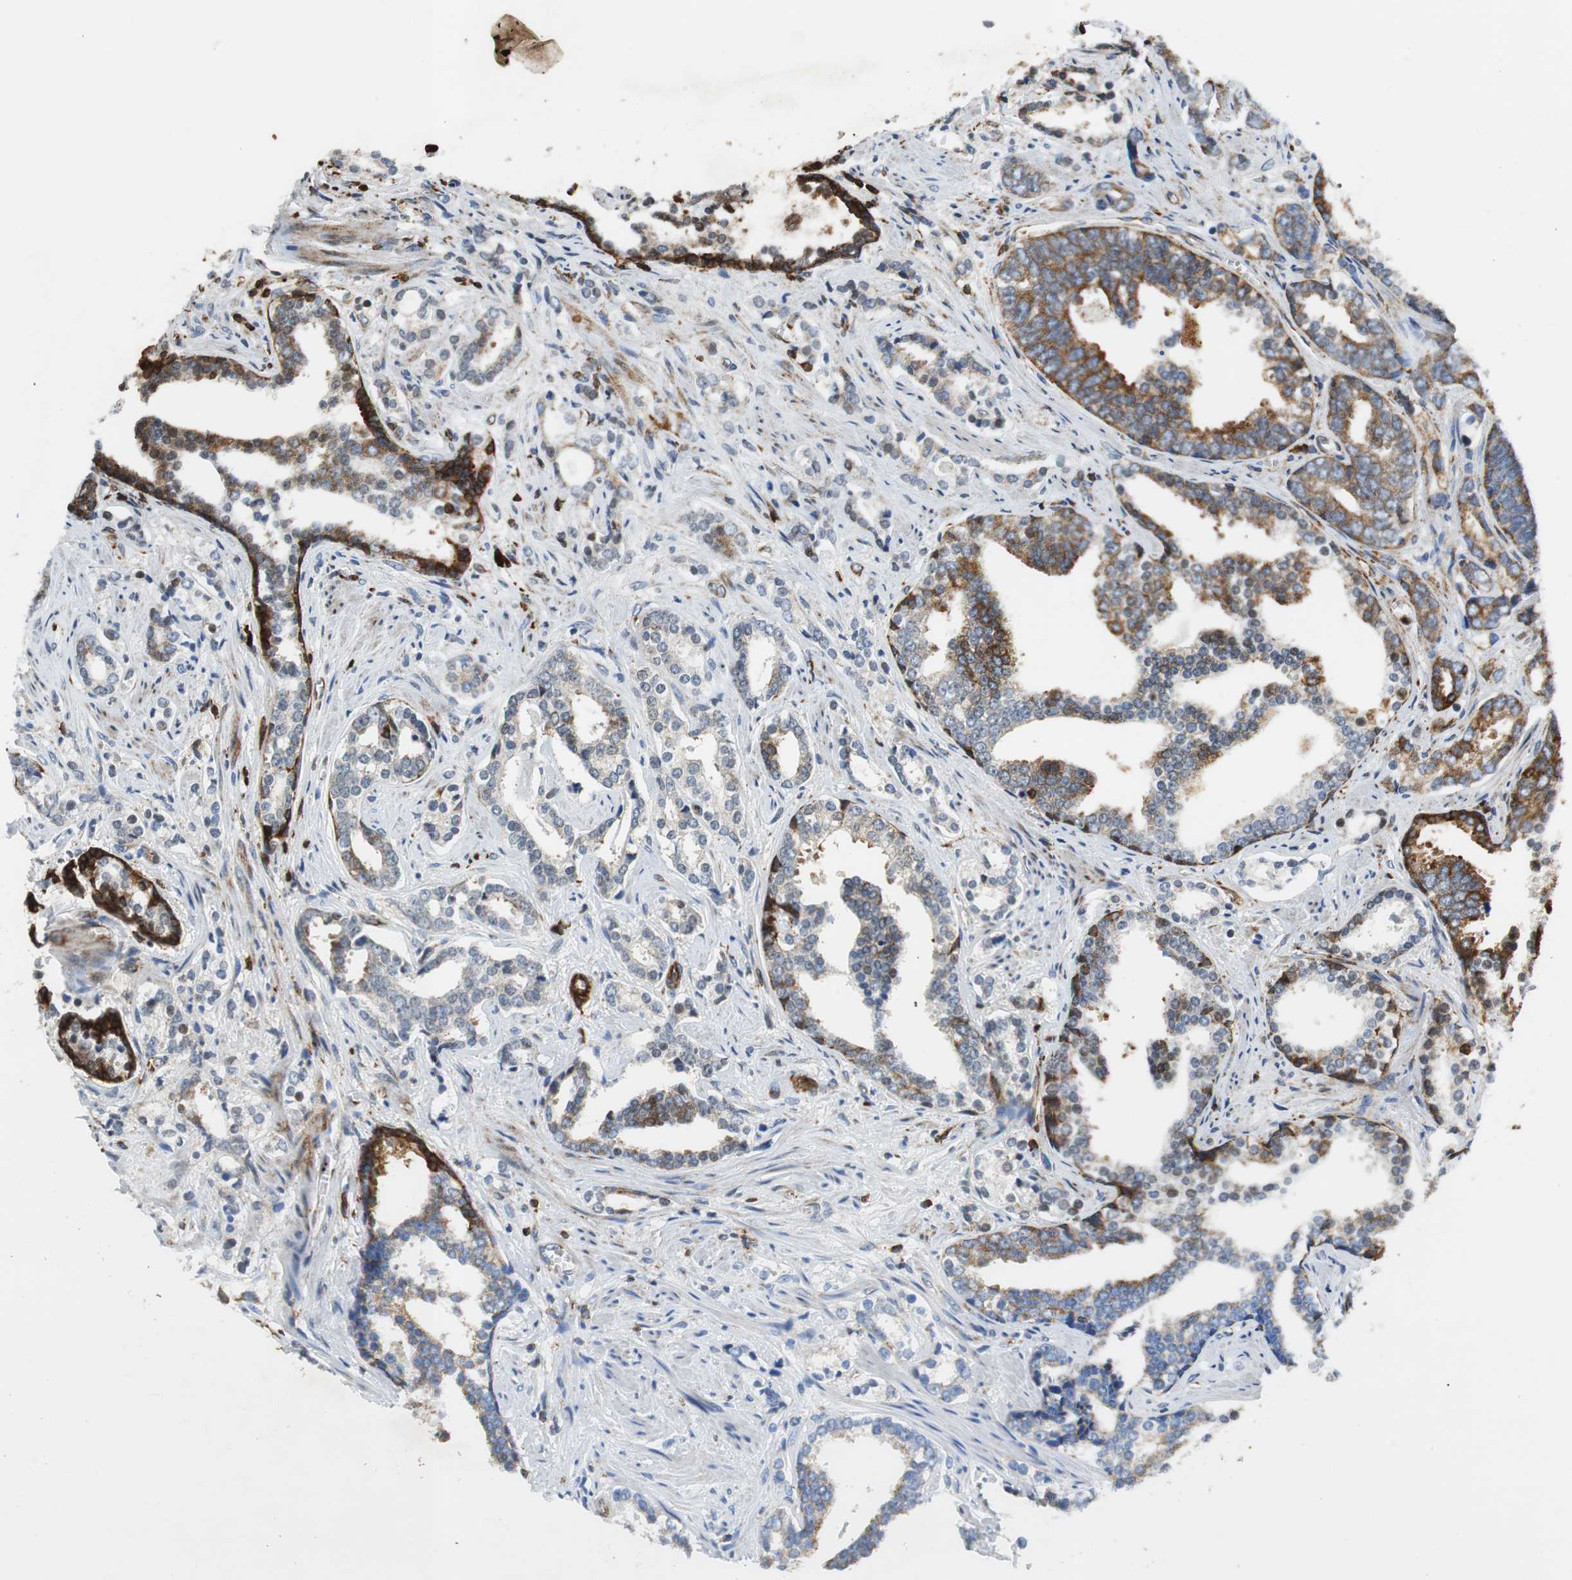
{"staining": {"intensity": "strong", "quantity": "<25%", "location": "cytoplasmic/membranous"}, "tissue": "prostate cancer", "cell_type": "Tumor cells", "image_type": "cancer", "snomed": [{"axis": "morphology", "description": "Adenocarcinoma, High grade"}, {"axis": "topography", "description": "Prostate"}], "caption": "IHC of adenocarcinoma (high-grade) (prostate) reveals medium levels of strong cytoplasmic/membranous staining in approximately <25% of tumor cells.", "gene": "TUBA4A", "patient": {"sex": "male", "age": 67}}